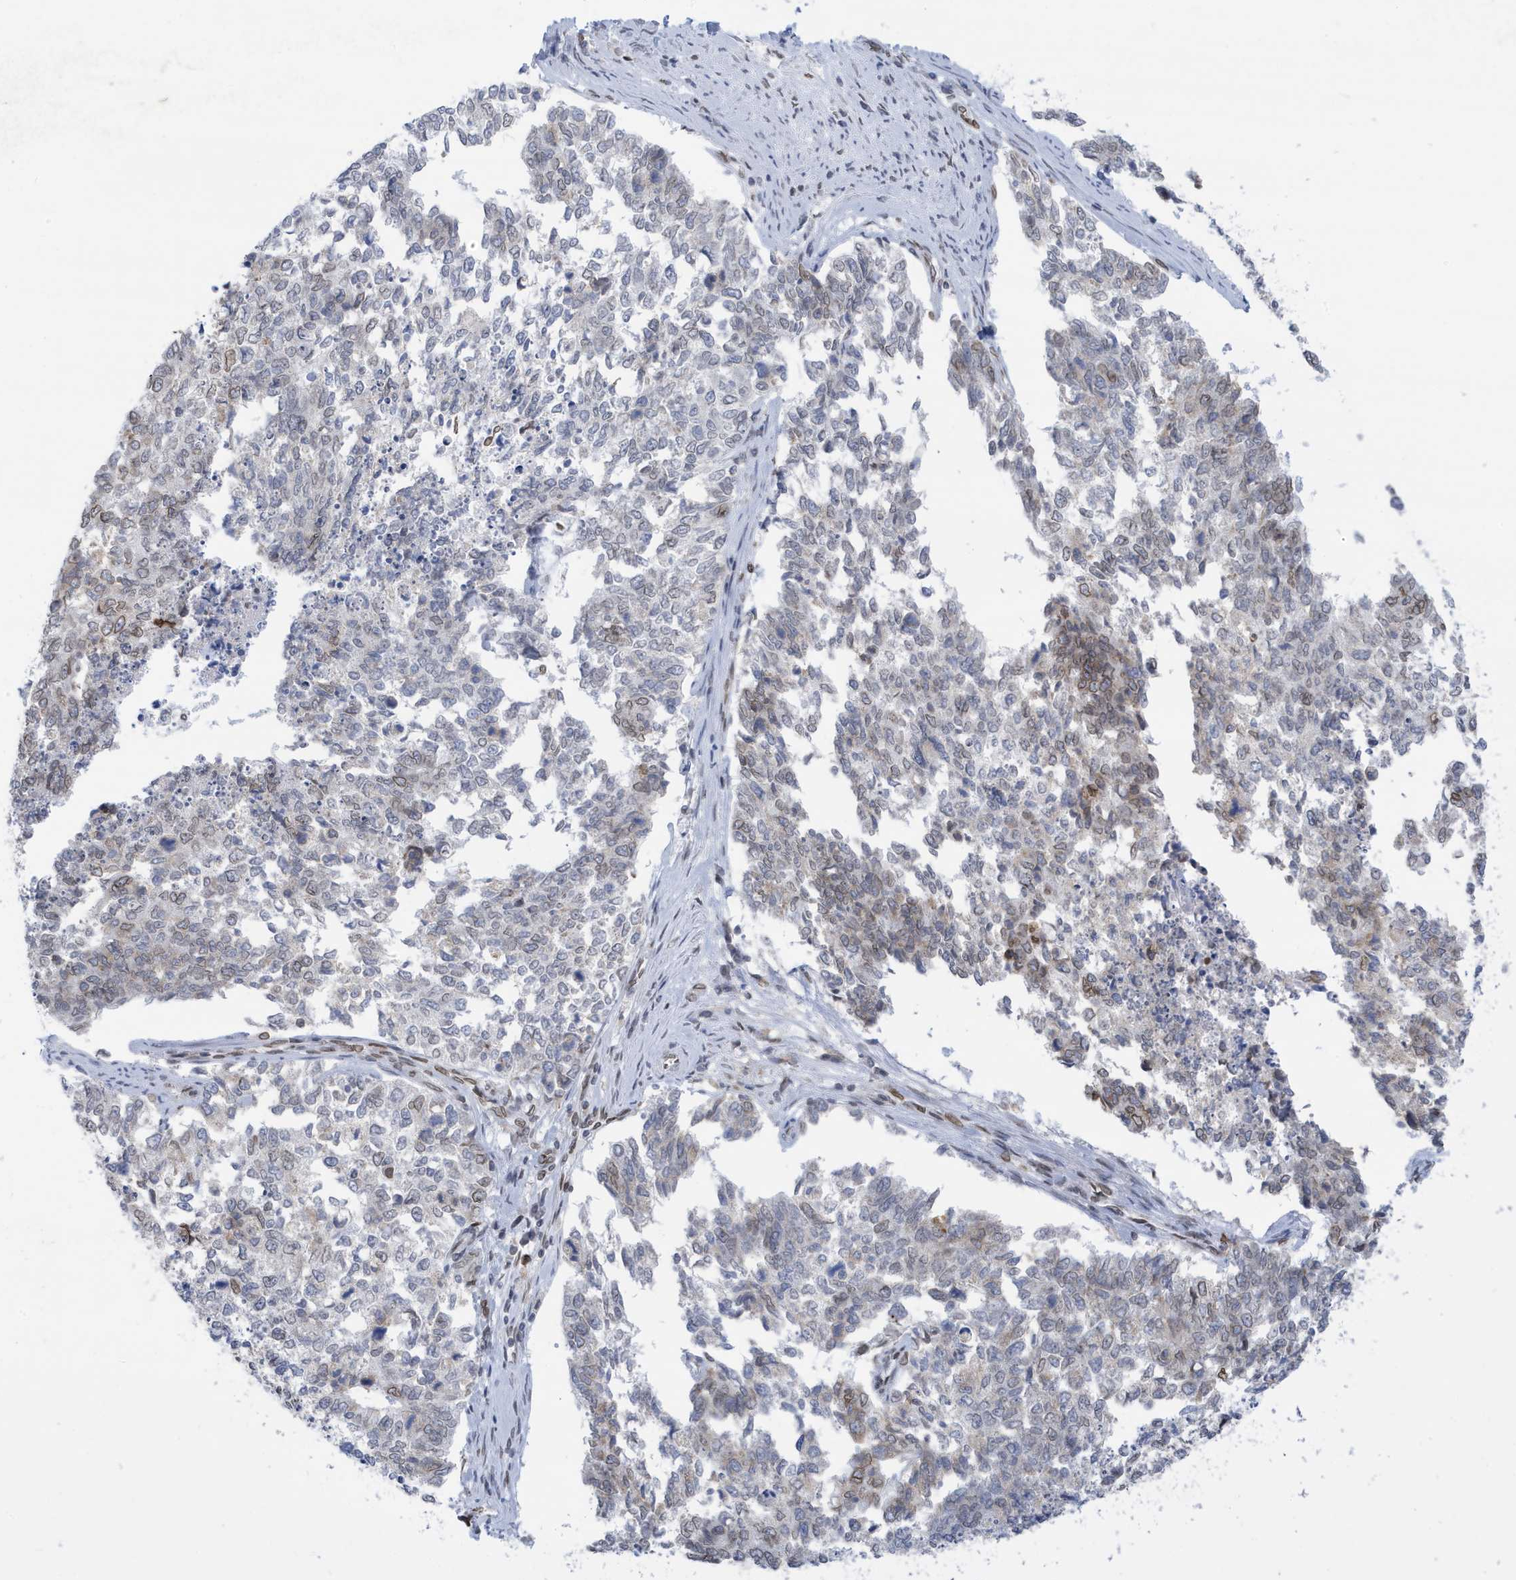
{"staining": {"intensity": "weak", "quantity": "<25%", "location": "cytoplasmic/membranous,nuclear"}, "tissue": "cervical cancer", "cell_type": "Tumor cells", "image_type": "cancer", "snomed": [{"axis": "morphology", "description": "Squamous cell carcinoma, NOS"}, {"axis": "topography", "description": "Cervix"}], "caption": "Immunohistochemical staining of cervical squamous cell carcinoma shows no significant expression in tumor cells.", "gene": "PCYT1A", "patient": {"sex": "female", "age": 63}}